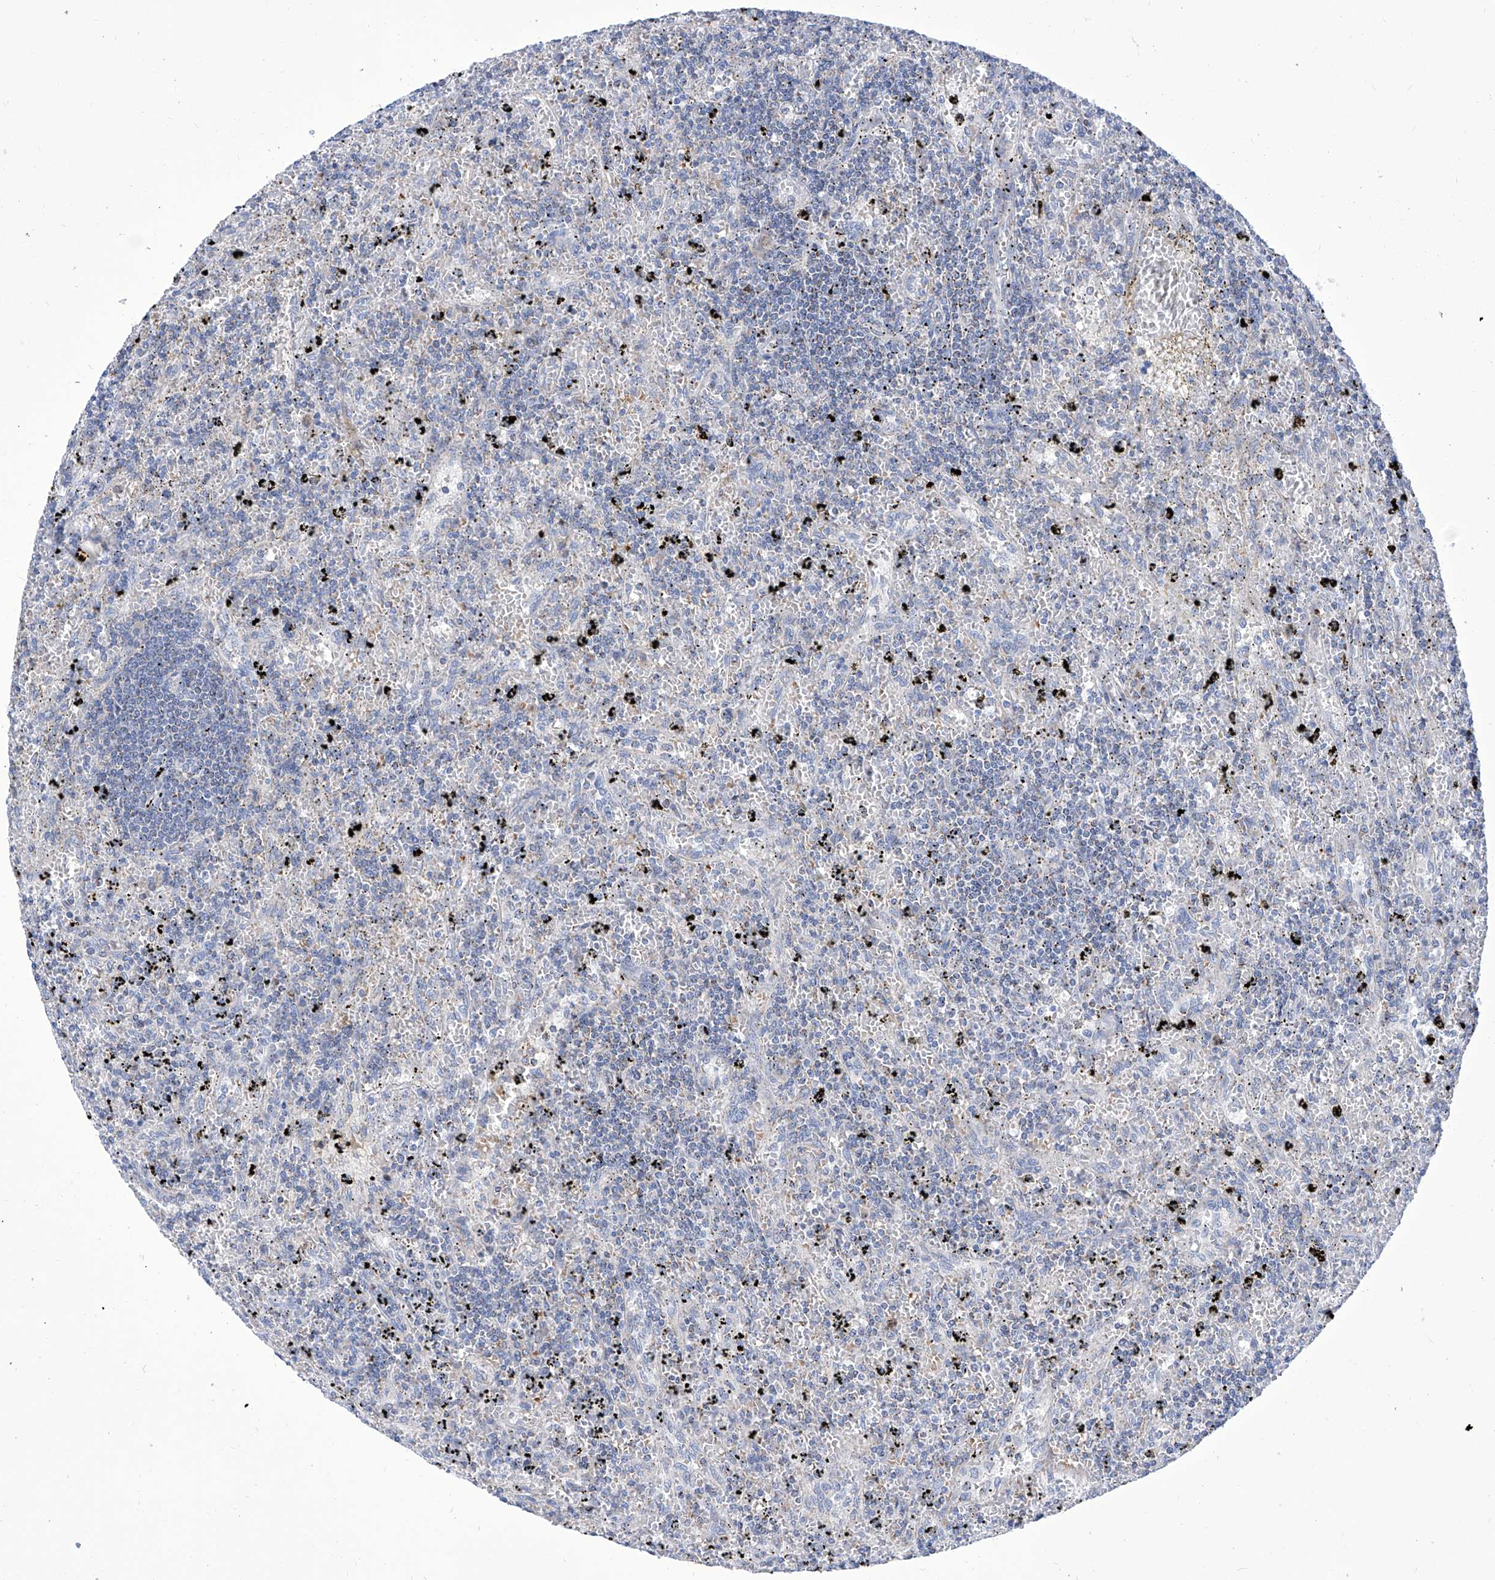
{"staining": {"intensity": "negative", "quantity": "none", "location": "none"}, "tissue": "lymphoma", "cell_type": "Tumor cells", "image_type": "cancer", "snomed": [{"axis": "morphology", "description": "Malignant lymphoma, non-Hodgkin's type, Low grade"}, {"axis": "topography", "description": "Spleen"}], "caption": "High power microscopy image of an immunohistochemistry histopathology image of lymphoma, revealing no significant positivity in tumor cells.", "gene": "SRBD1", "patient": {"sex": "male", "age": 76}}